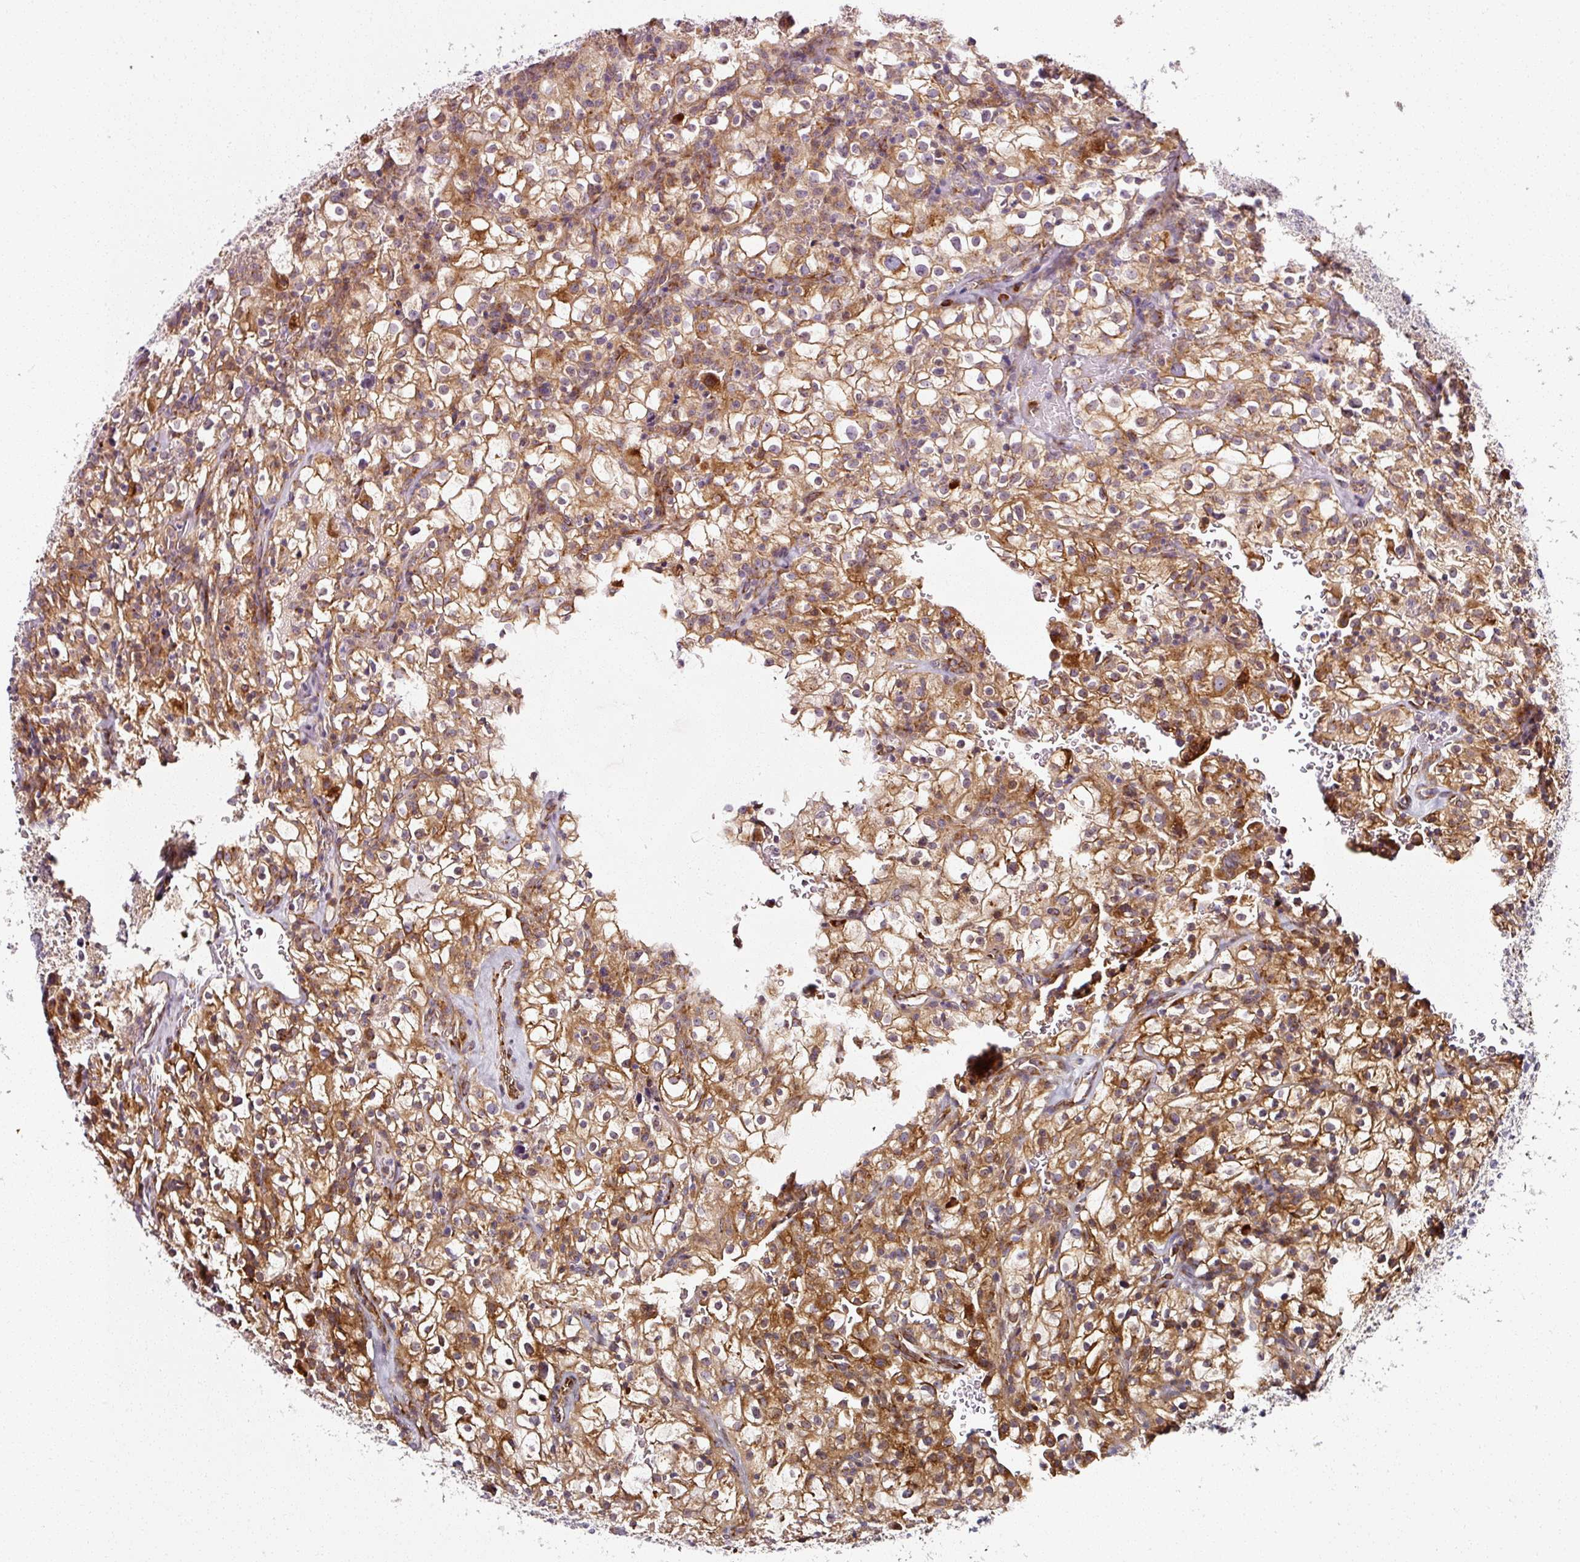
{"staining": {"intensity": "moderate", "quantity": ">75%", "location": "cytoplasmic/membranous"}, "tissue": "renal cancer", "cell_type": "Tumor cells", "image_type": "cancer", "snomed": [{"axis": "morphology", "description": "Adenocarcinoma, NOS"}, {"axis": "topography", "description": "Kidney"}], "caption": "Moderate cytoplasmic/membranous positivity for a protein is present in approximately >75% of tumor cells of adenocarcinoma (renal) using IHC.", "gene": "RPL10A", "patient": {"sex": "female", "age": 74}}